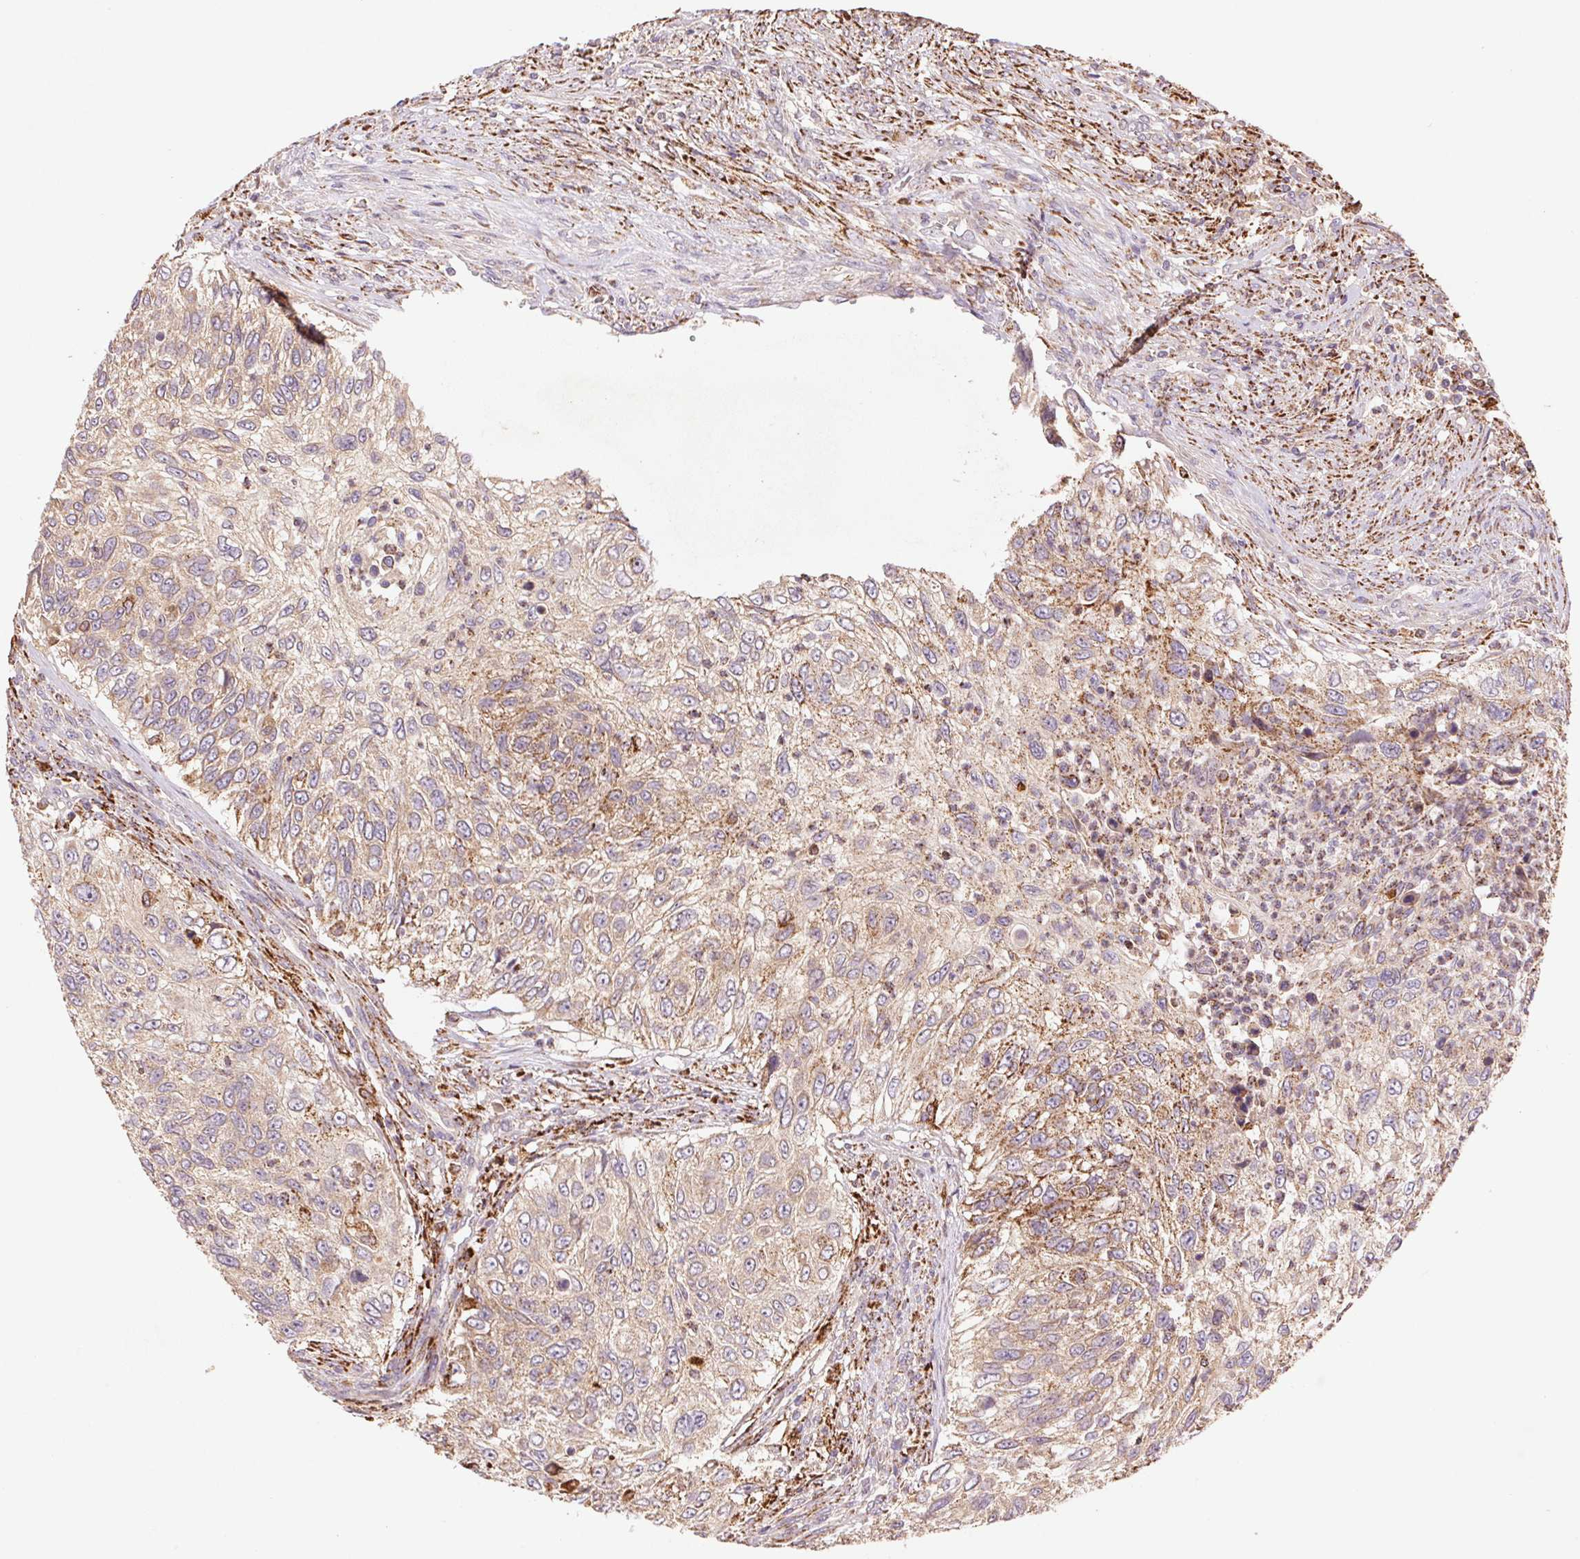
{"staining": {"intensity": "weak", "quantity": ">75%", "location": "cytoplasmic/membranous"}, "tissue": "urothelial cancer", "cell_type": "Tumor cells", "image_type": "cancer", "snomed": [{"axis": "morphology", "description": "Urothelial carcinoma, High grade"}, {"axis": "topography", "description": "Urinary bladder"}], "caption": "Urothelial cancer stained with IHC displays weak cytoplasmic/membranous expression in approximately >75% of tumor cells. (brown staining indicates protein expression, while blue staining denotes nuclei).", "gene": "FNBP1L", "patient": {"sex": "female", "age": 60}}